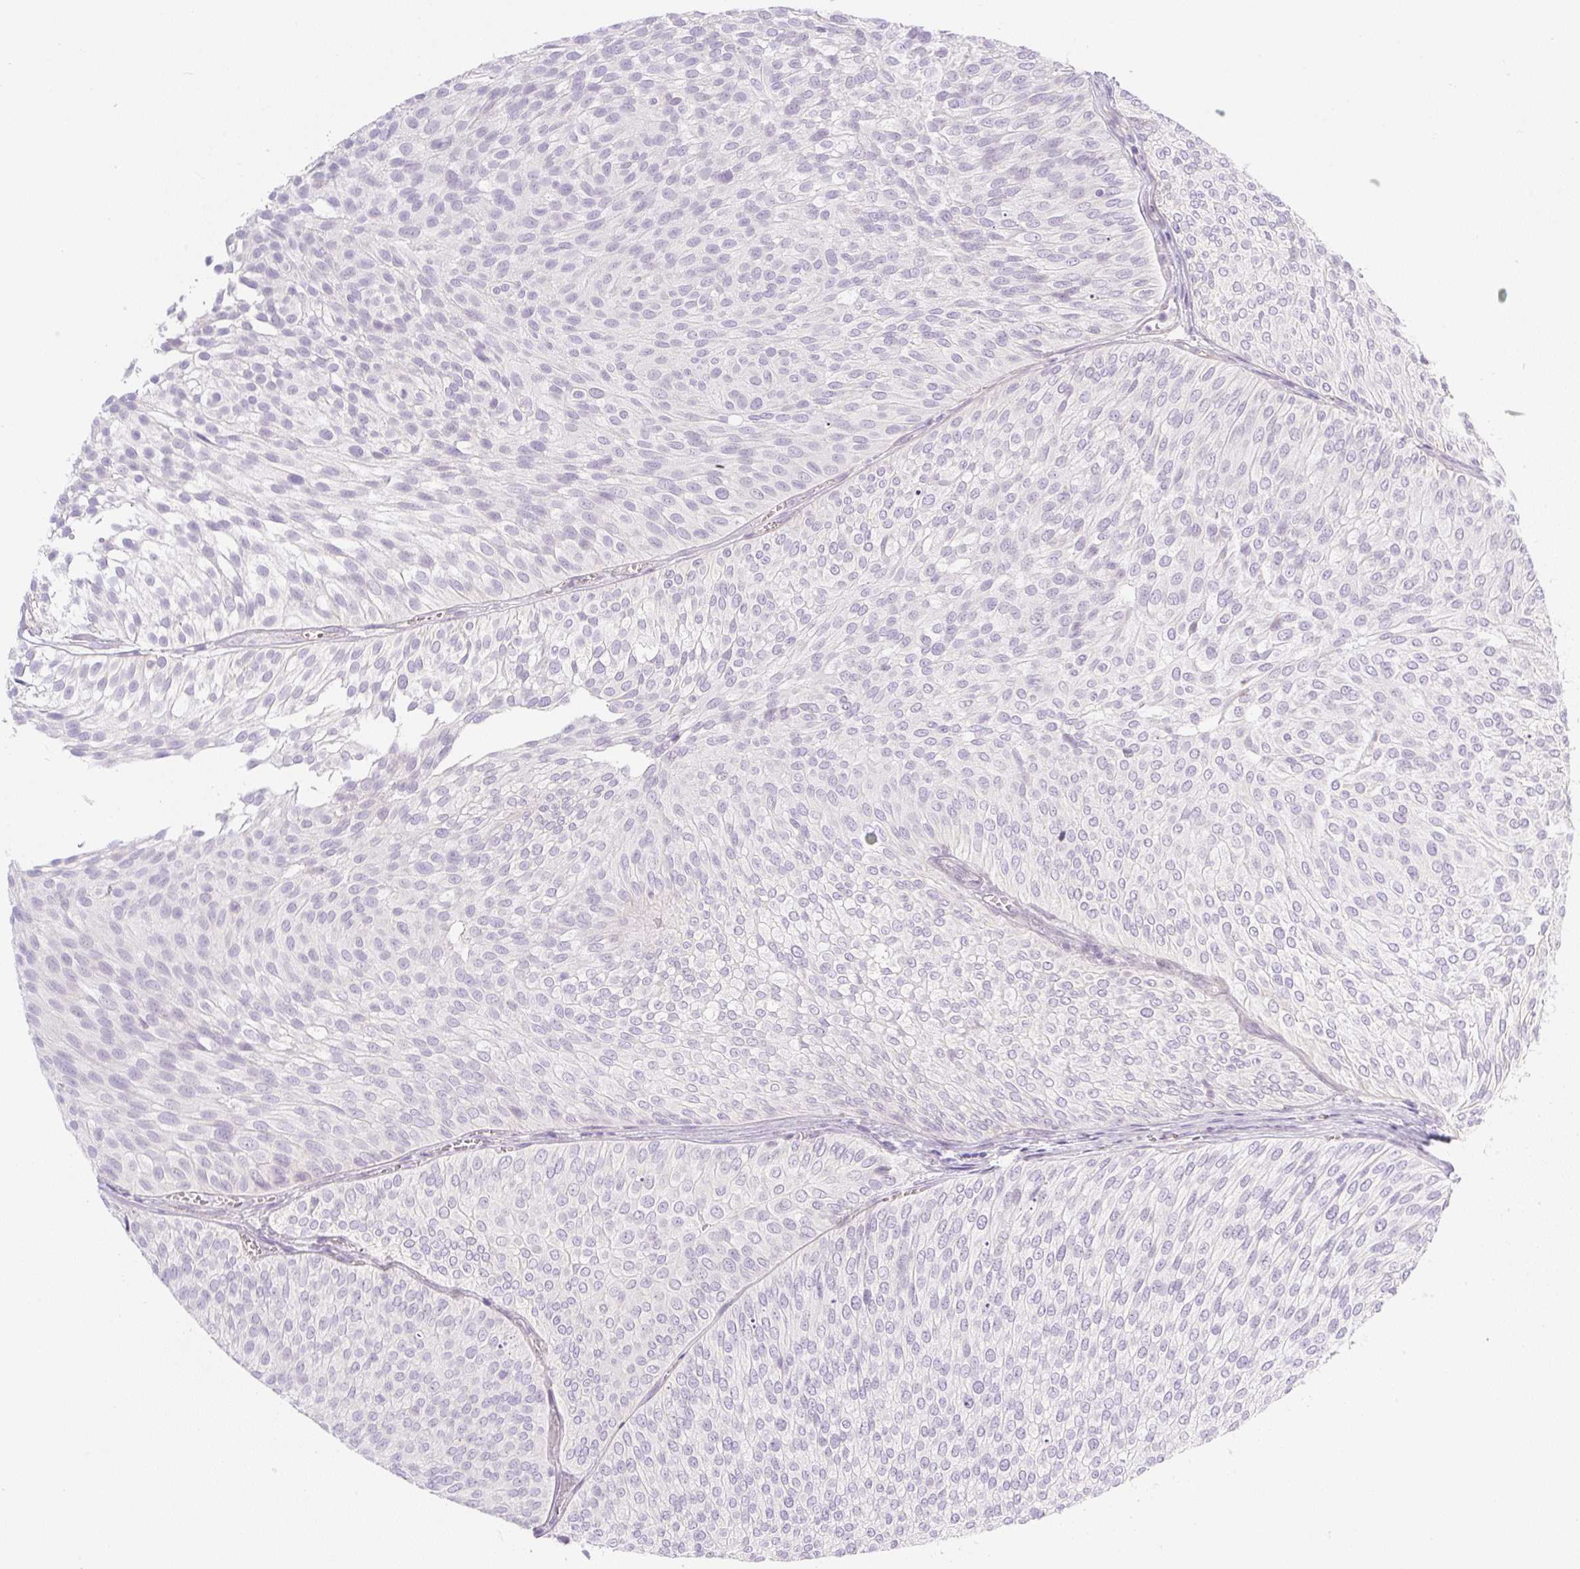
{"staining": {"intensity": "negative", "quantity": "none", "location": "none"}, "tissue": "urothelial cancer", "cell_type": "Tumor cells", "image_type": "cancer", "snomed": [{"axis": "morphology", "description": "Urothelial carcinoma, Low grade"}, {"axis": "topography", "description": "Urinary bladder"}], "caption": "An immunohistochemistry photomicrograph of low-grade urothelial carcinoma is shown. There is no staining in tumor cells of low-grade urothelial carcinoma.", "gene": "MIA2", "patient": {"sex": "male", "age": 91}}